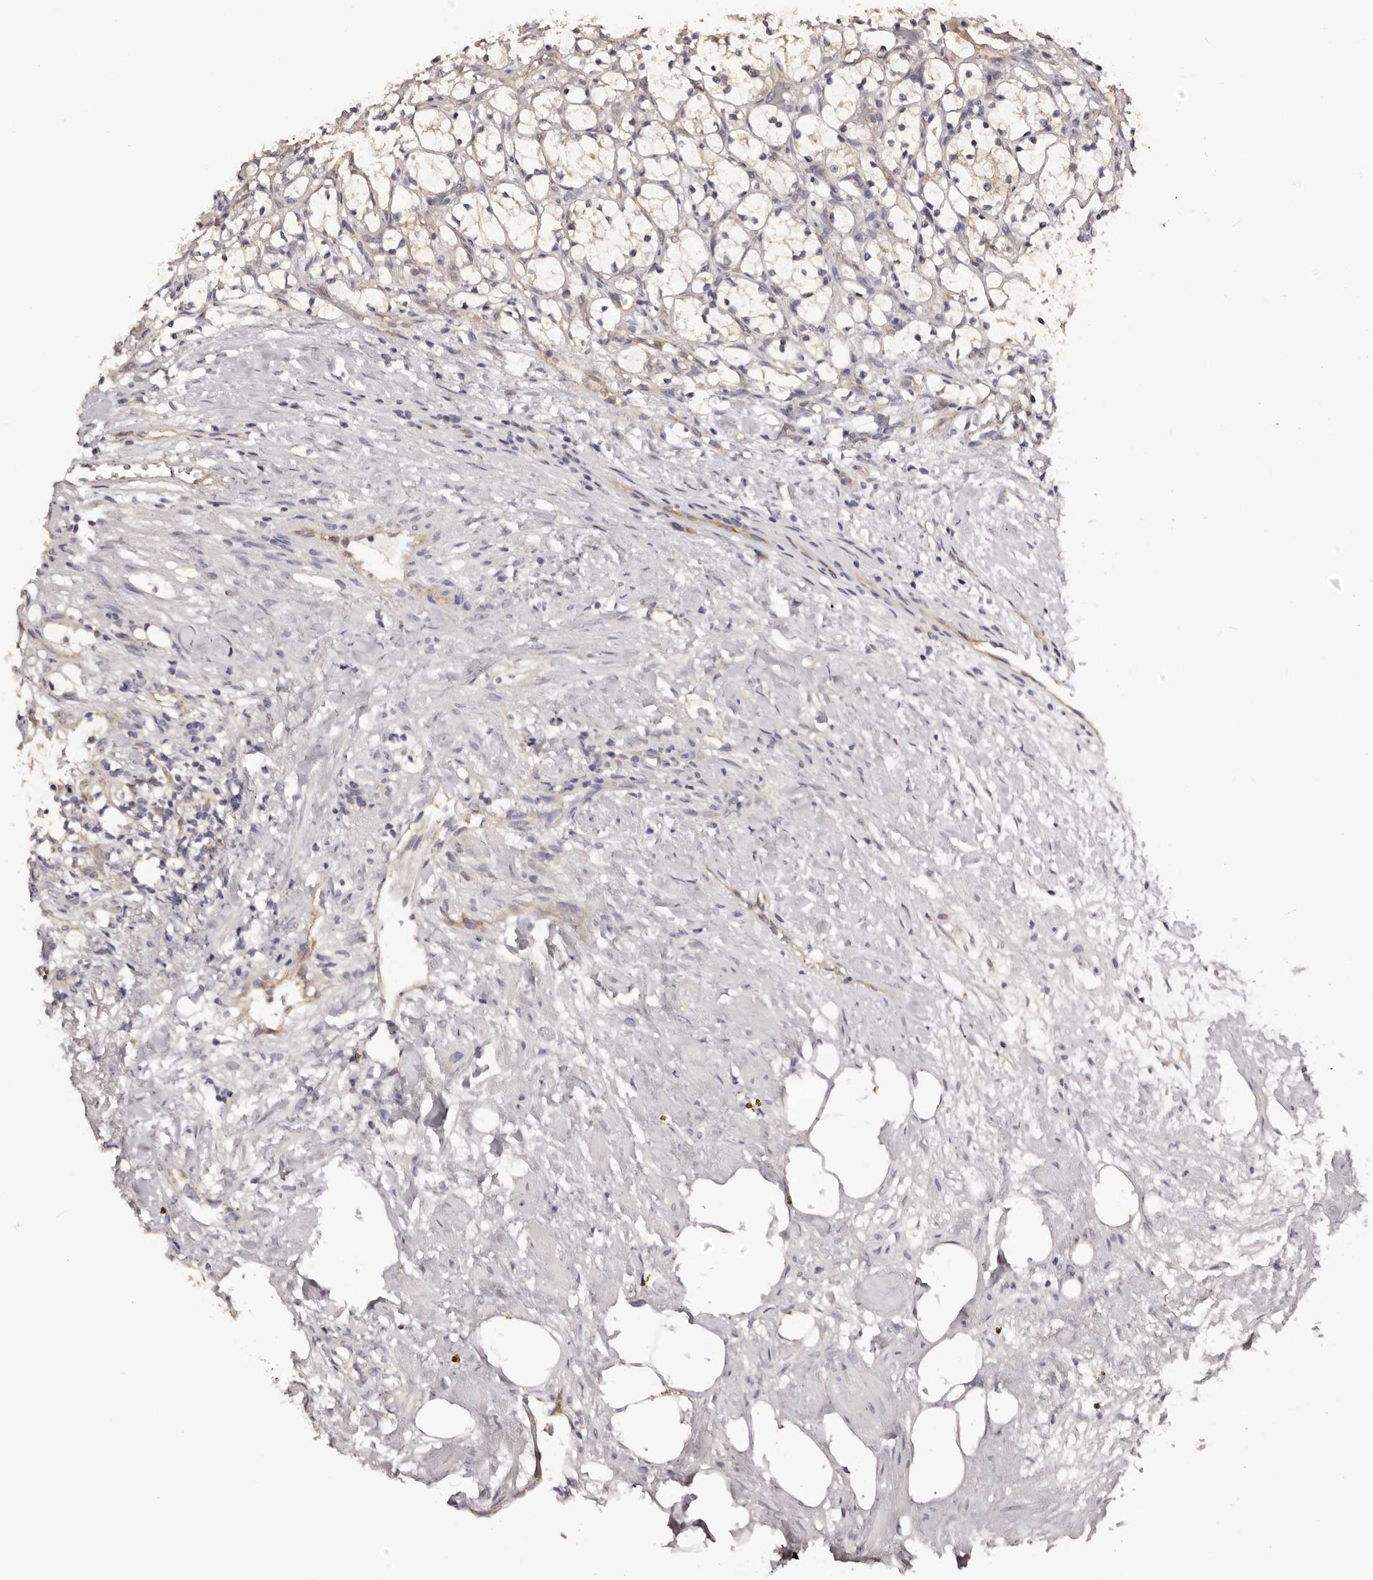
{"staining": {"intensity": "negative", "quantity": "none", "location": "none"}, "tissue": "renal cancer", "cell_type": "Tumor cells", "image_type": "cancer", "snomed": [{"axis": "morphology", "description": "Adenocarcinoma, NOS"}, {"axis": "topography", "description": "Kidney"}], "caption": "IHC of renal adenocarcinoma shows no staining in tumor cells.", "gene": "LTV1", "patient": {"sex": "female", "age": 69}}